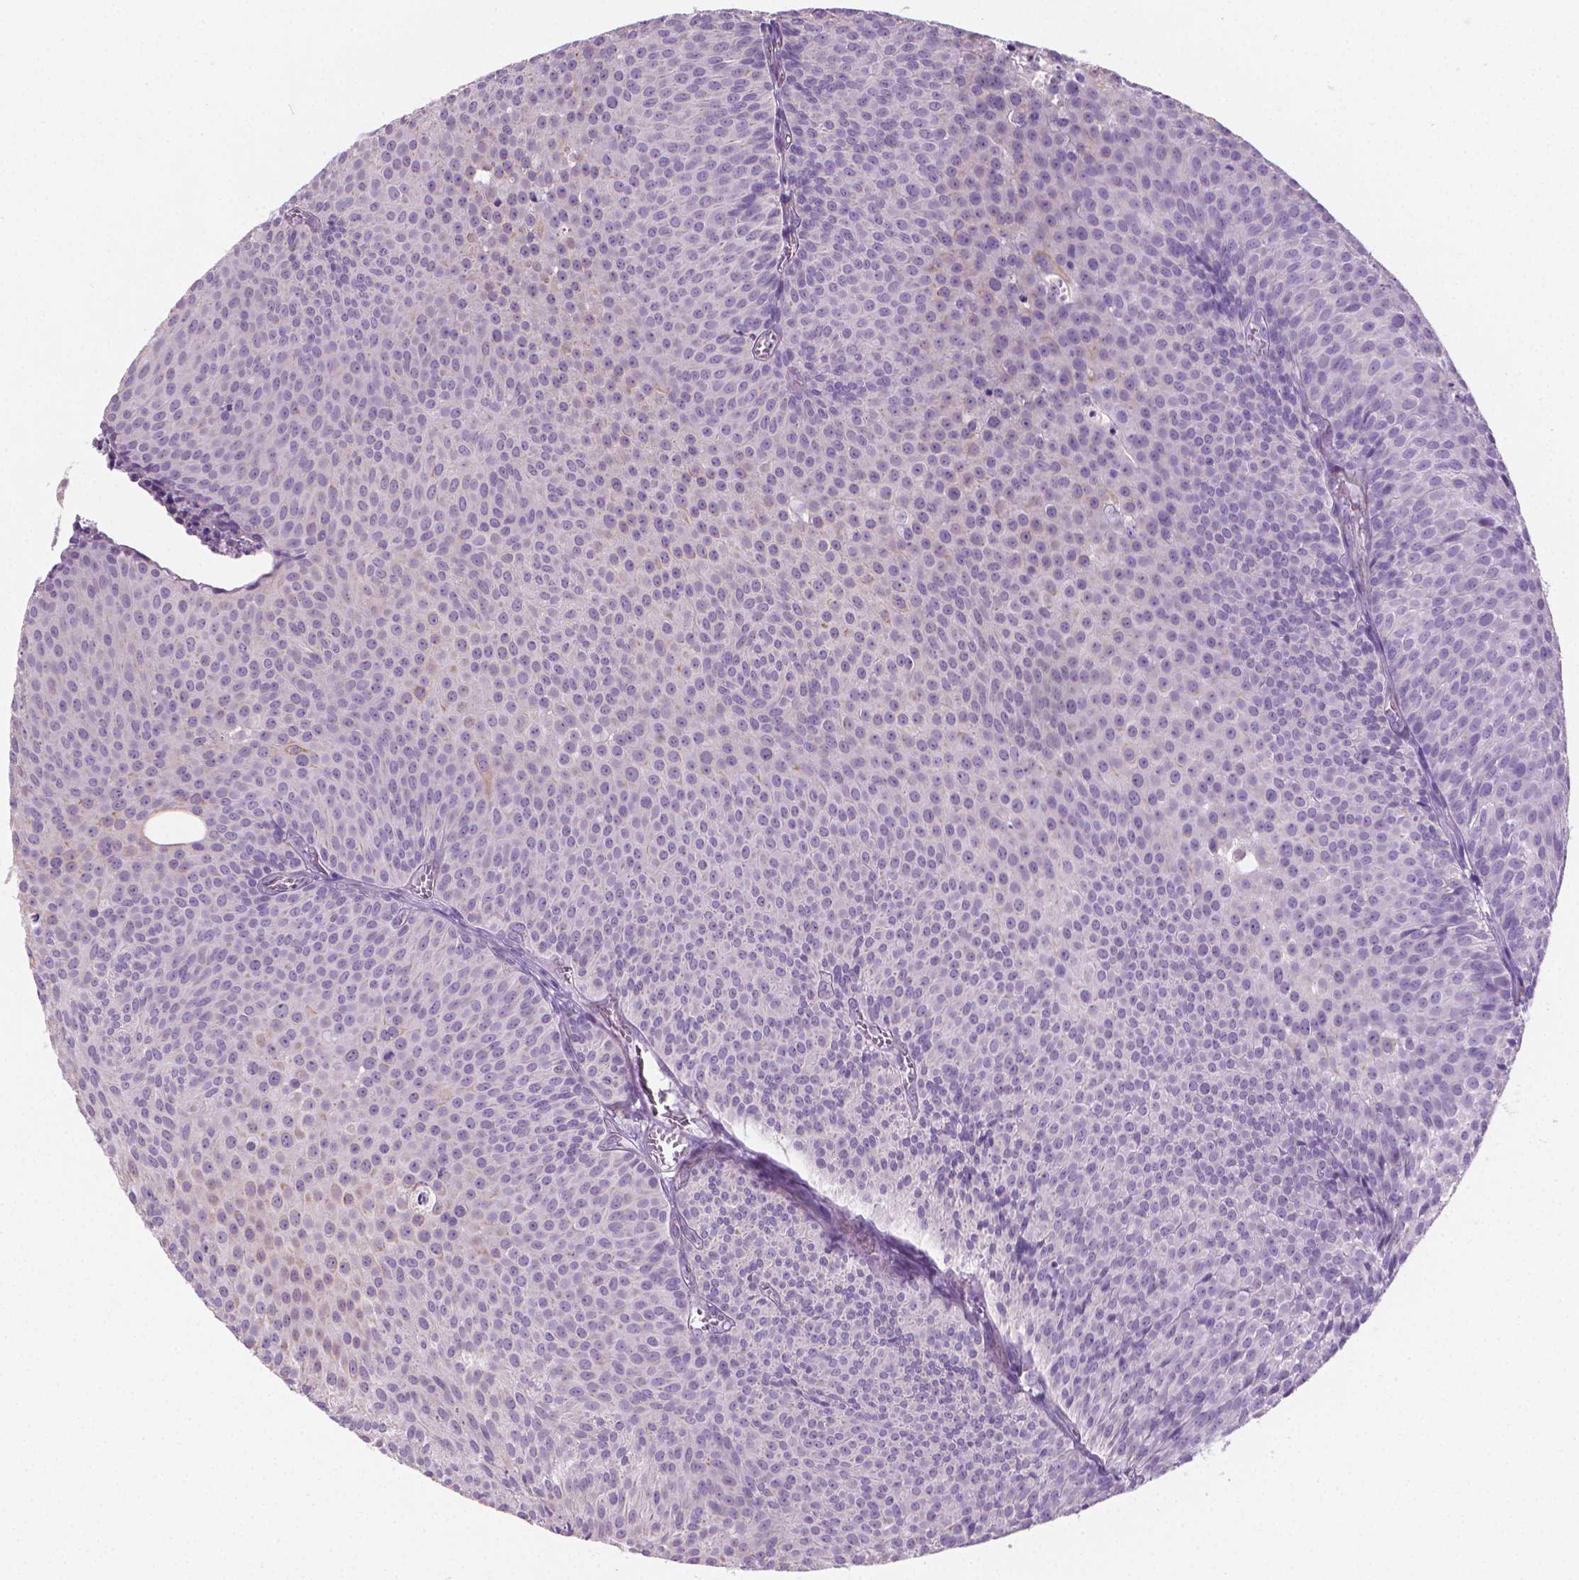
{"staining": {"intensity": "negative", "quantity": "none", "location": "none"}, "tissue": "urothelial cancer", "cell_type": "Tumor cells", "image_type": "cancer", "snomed": [{"axis": "morphology", "description": "Urothelial carcinoma, Low grade"}, {"axis": "topography", "description": "Urinary bladder"}], "caption": "DAB (3,3'-diaminobenzidine) immunohistochemical staining of human low-grade urothelial carcinoma shows no significant staining in tumor cells. The staining was performed using DAB (3,3'-diaminobenzidine) to visualize the protein expression in brown, while the nuclei were stained in blue with hematoxylin (Magnification: 20x).", "gene": "GSDMA", "patient": {"sex": "male", "age": 63}}